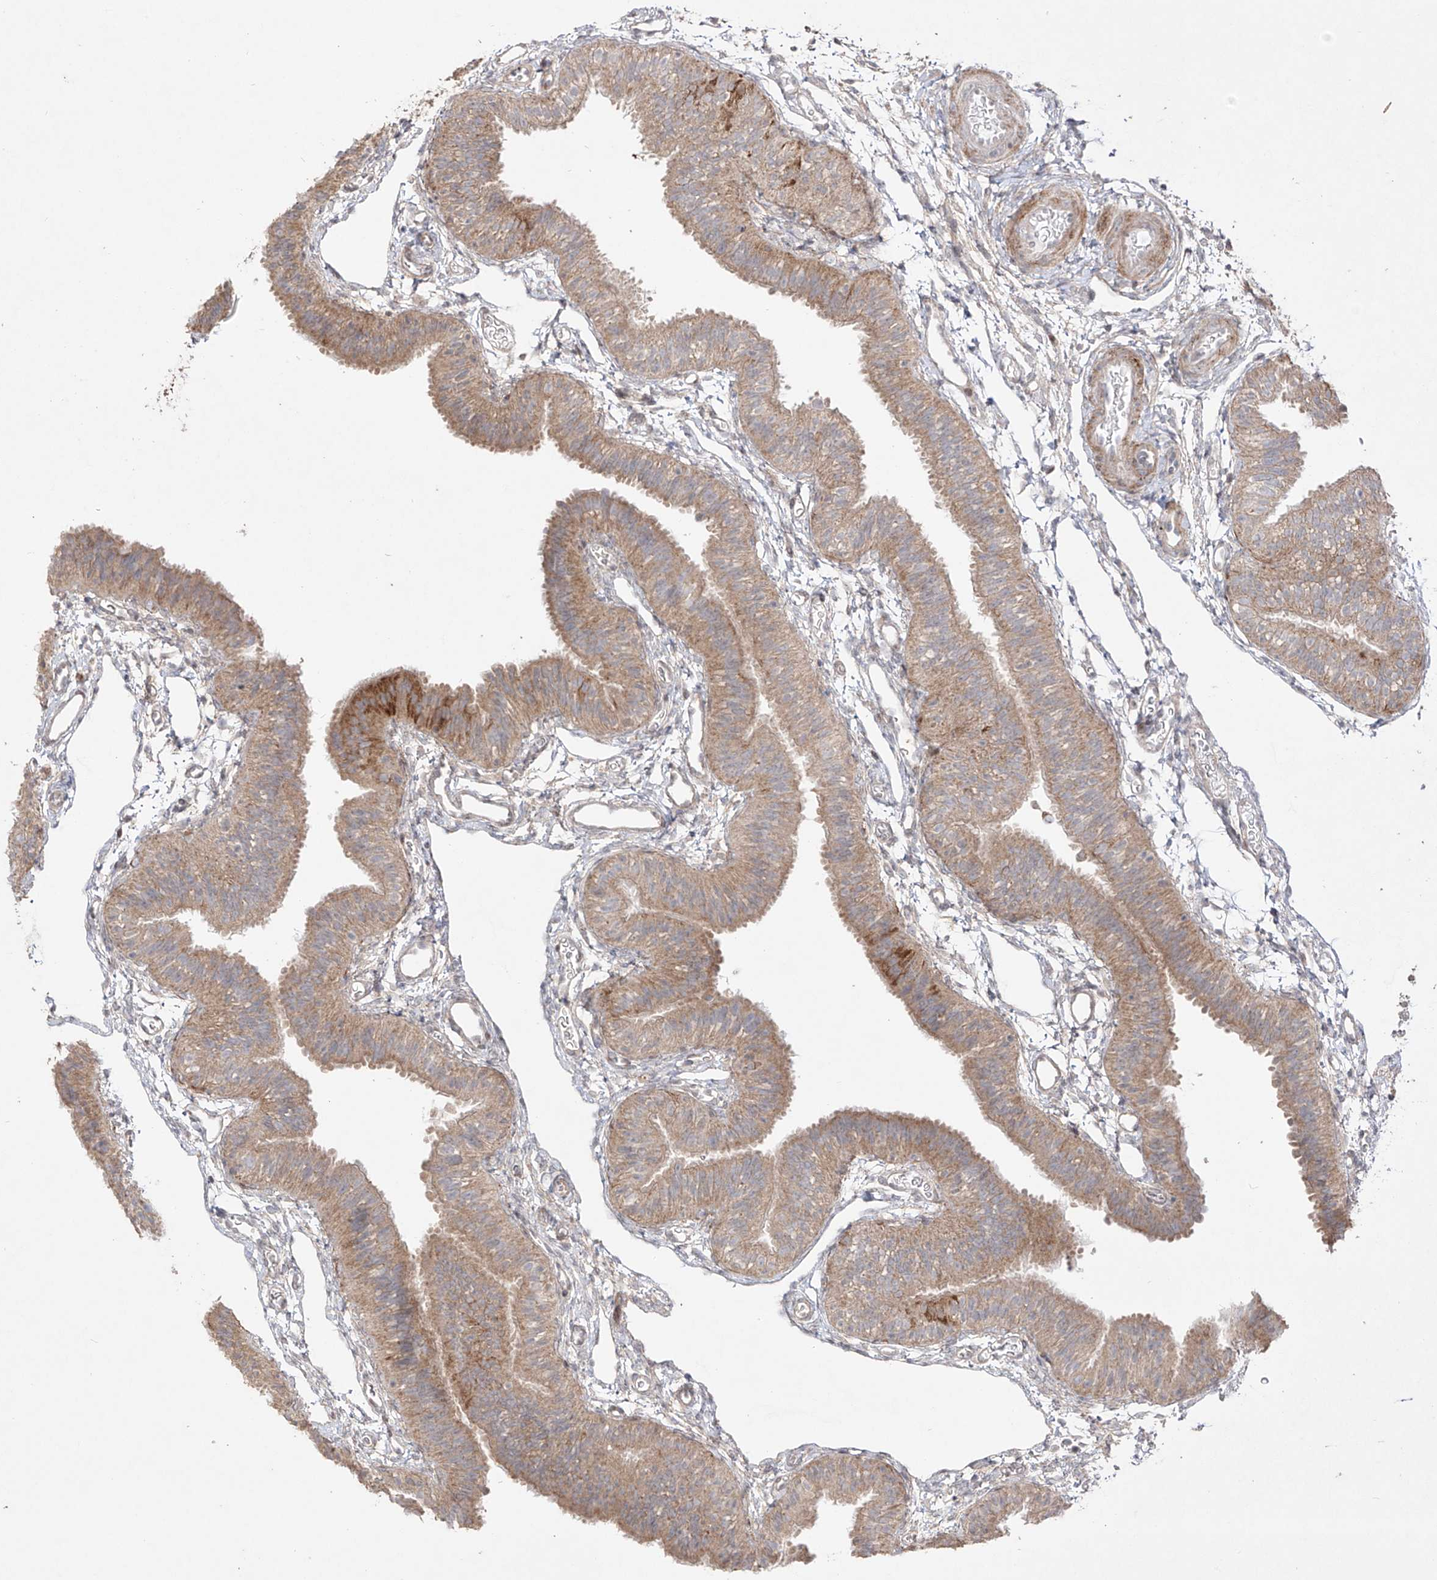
{"staining": {"intensity": "moderate", "quantity": ">75%", "location": "cytoplasmic/membranous"}, "tissue": "fallopian tube", "cell_type": "Glandular cells", "image_type": "normal", "snomed": [{"axis": "morphology", "description": "Normal tissue, NOS"}, {"axis": "topography", "description": "Fallopian tube"}], "caption": "Protein staining shows moderate cytoplasmic/membranous staining in approximately >75% of glandular cells in unremarkable fallopian tube. (DAB (3,3'-diaminobenzidine) IHC, brown staining for protein, blue staining for nuclei).", "gene": "YKT6", "patient": {"sex": "female", "age": 35}}